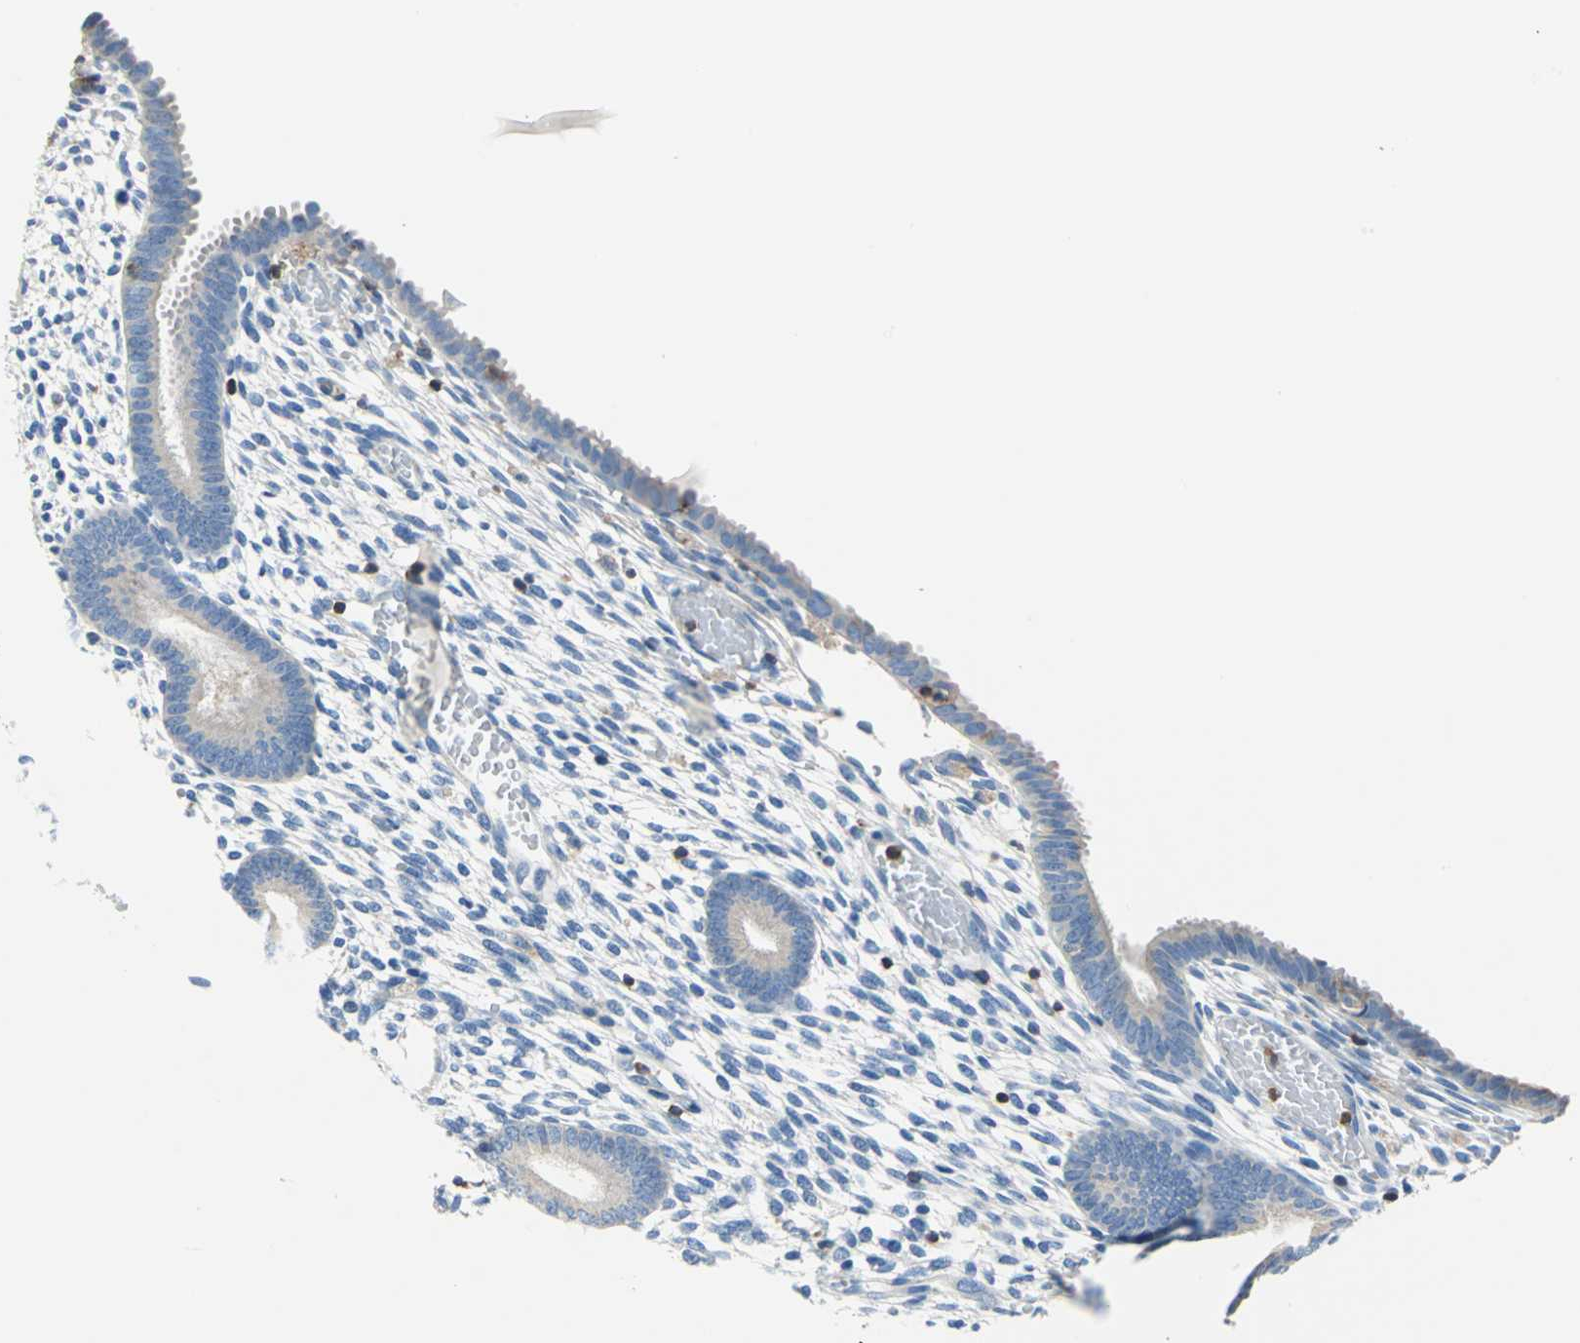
{"staining": {"intensity": "negative", "quantity": "none", "location": "none"}, "tissue": "endometrium", "cell_type": "Cells in endometrial stroma", "image_type": "normal", "snomed": [{"axis": "morphology", "description": "Normal tissue, NOS"}, {"axis": "topography", "description": "Endometrium"}], "caption": "This photomicrograph is of unremarkable endometrium stained with immunohistochemistry to label a protein in brown with the nuclei are counter-stained blue. There is no expression in cells in endometrial stroma.", "gene": "SEPTIN11", "patient": {"sex": "female", "age": 57}}